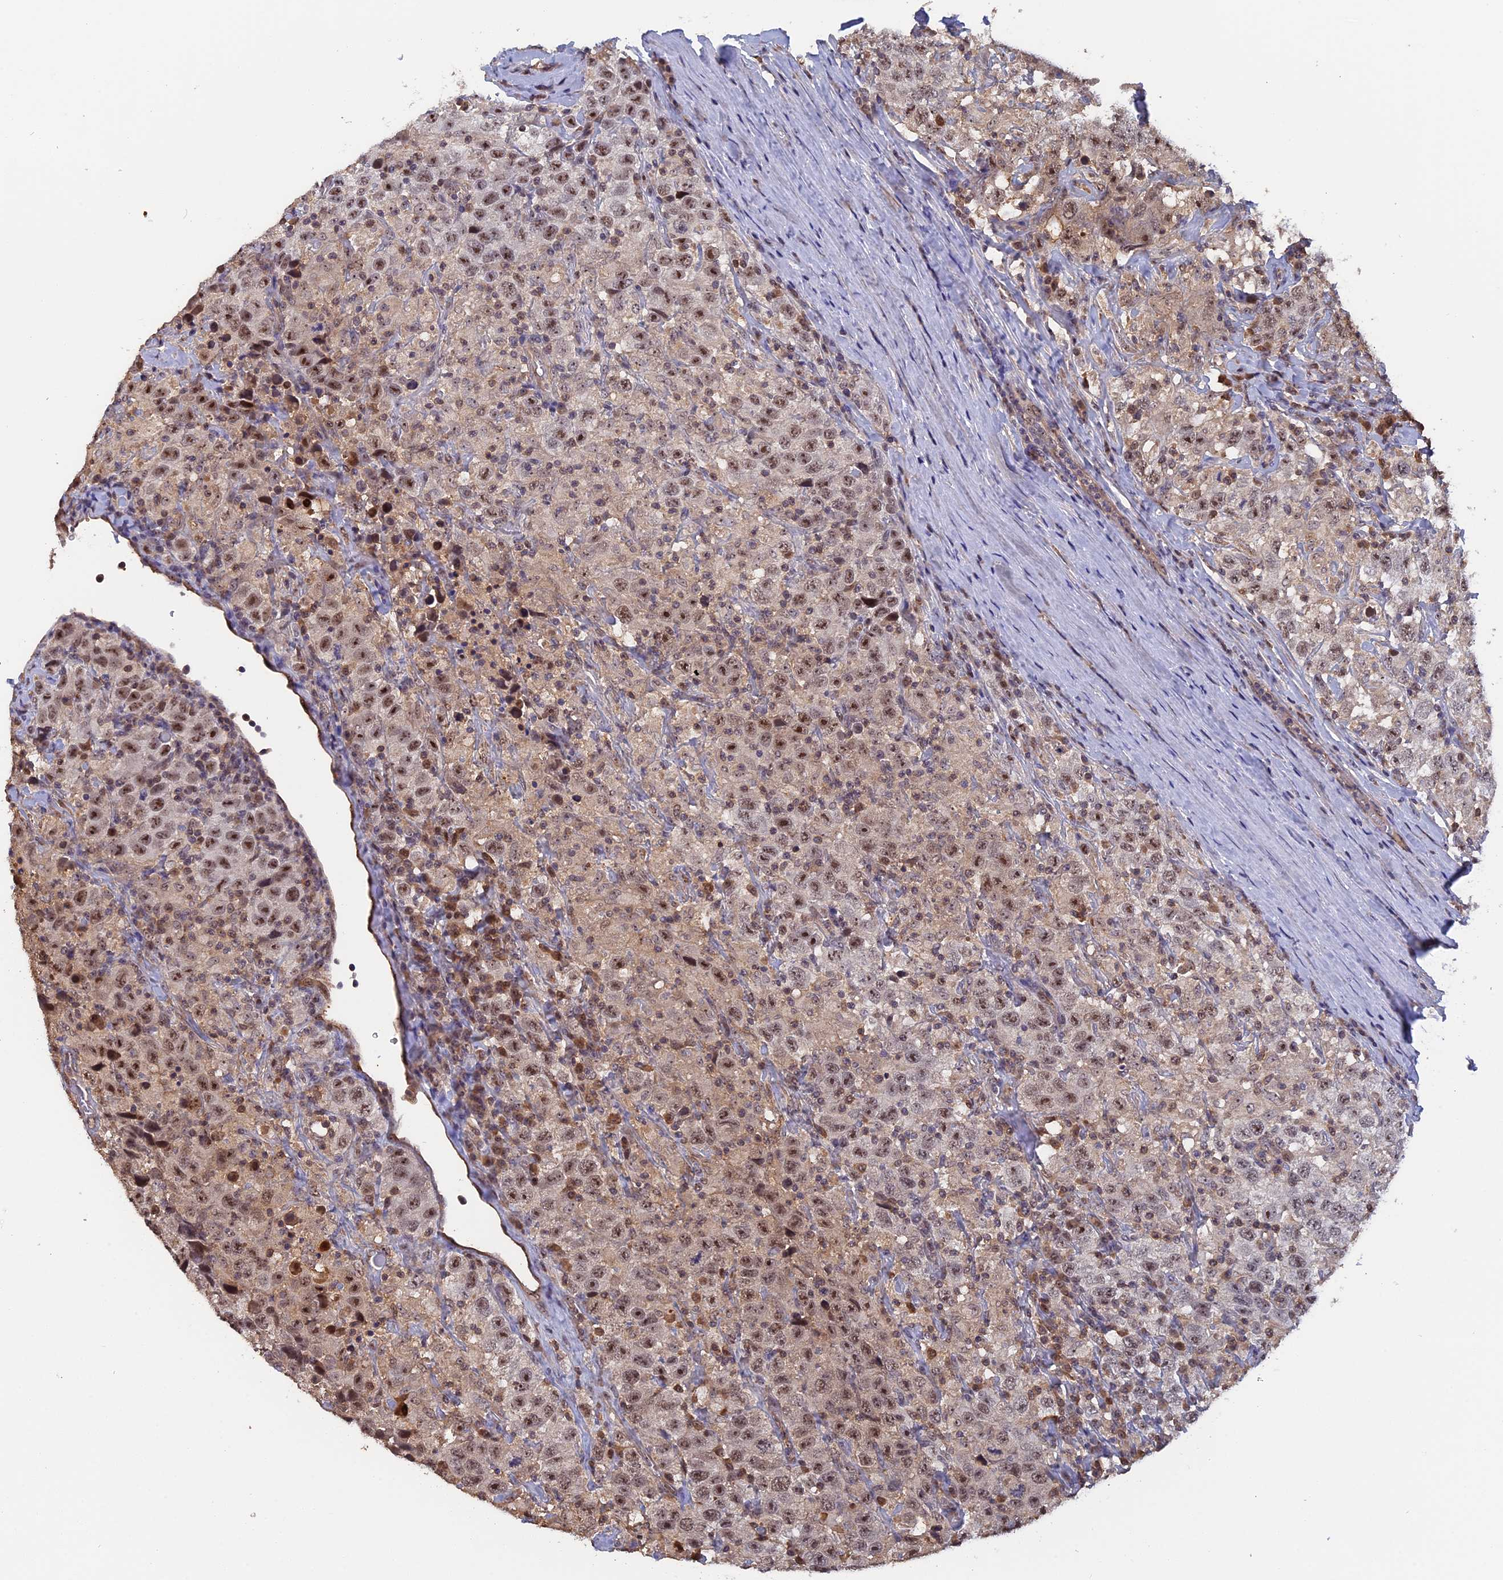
{"staining": {"intensity": "moderate", "quantity": ">75%", "location": "nuclear"}, "tissue": "testis cancer", "cell_type": "Tumor cells", "image_type": "cancer", "snomed": [{"axis": "morphology", "description": "Seminoma, NOS"}, {"axis": "topography", "description": "Testis"}], "caption": "The micrograph shows a brown stain indicating the presence of a protein in the nuclear of tumor cells in testis seminoma. The staining is performed using DAB (3,3'-diaminobenzidine) brown chromogen to label protein expression. The nuclei are counter-stained blue using hematoxylin.", "gene": "FAM98C", "patient": {"sex": "male", "age": 41}}